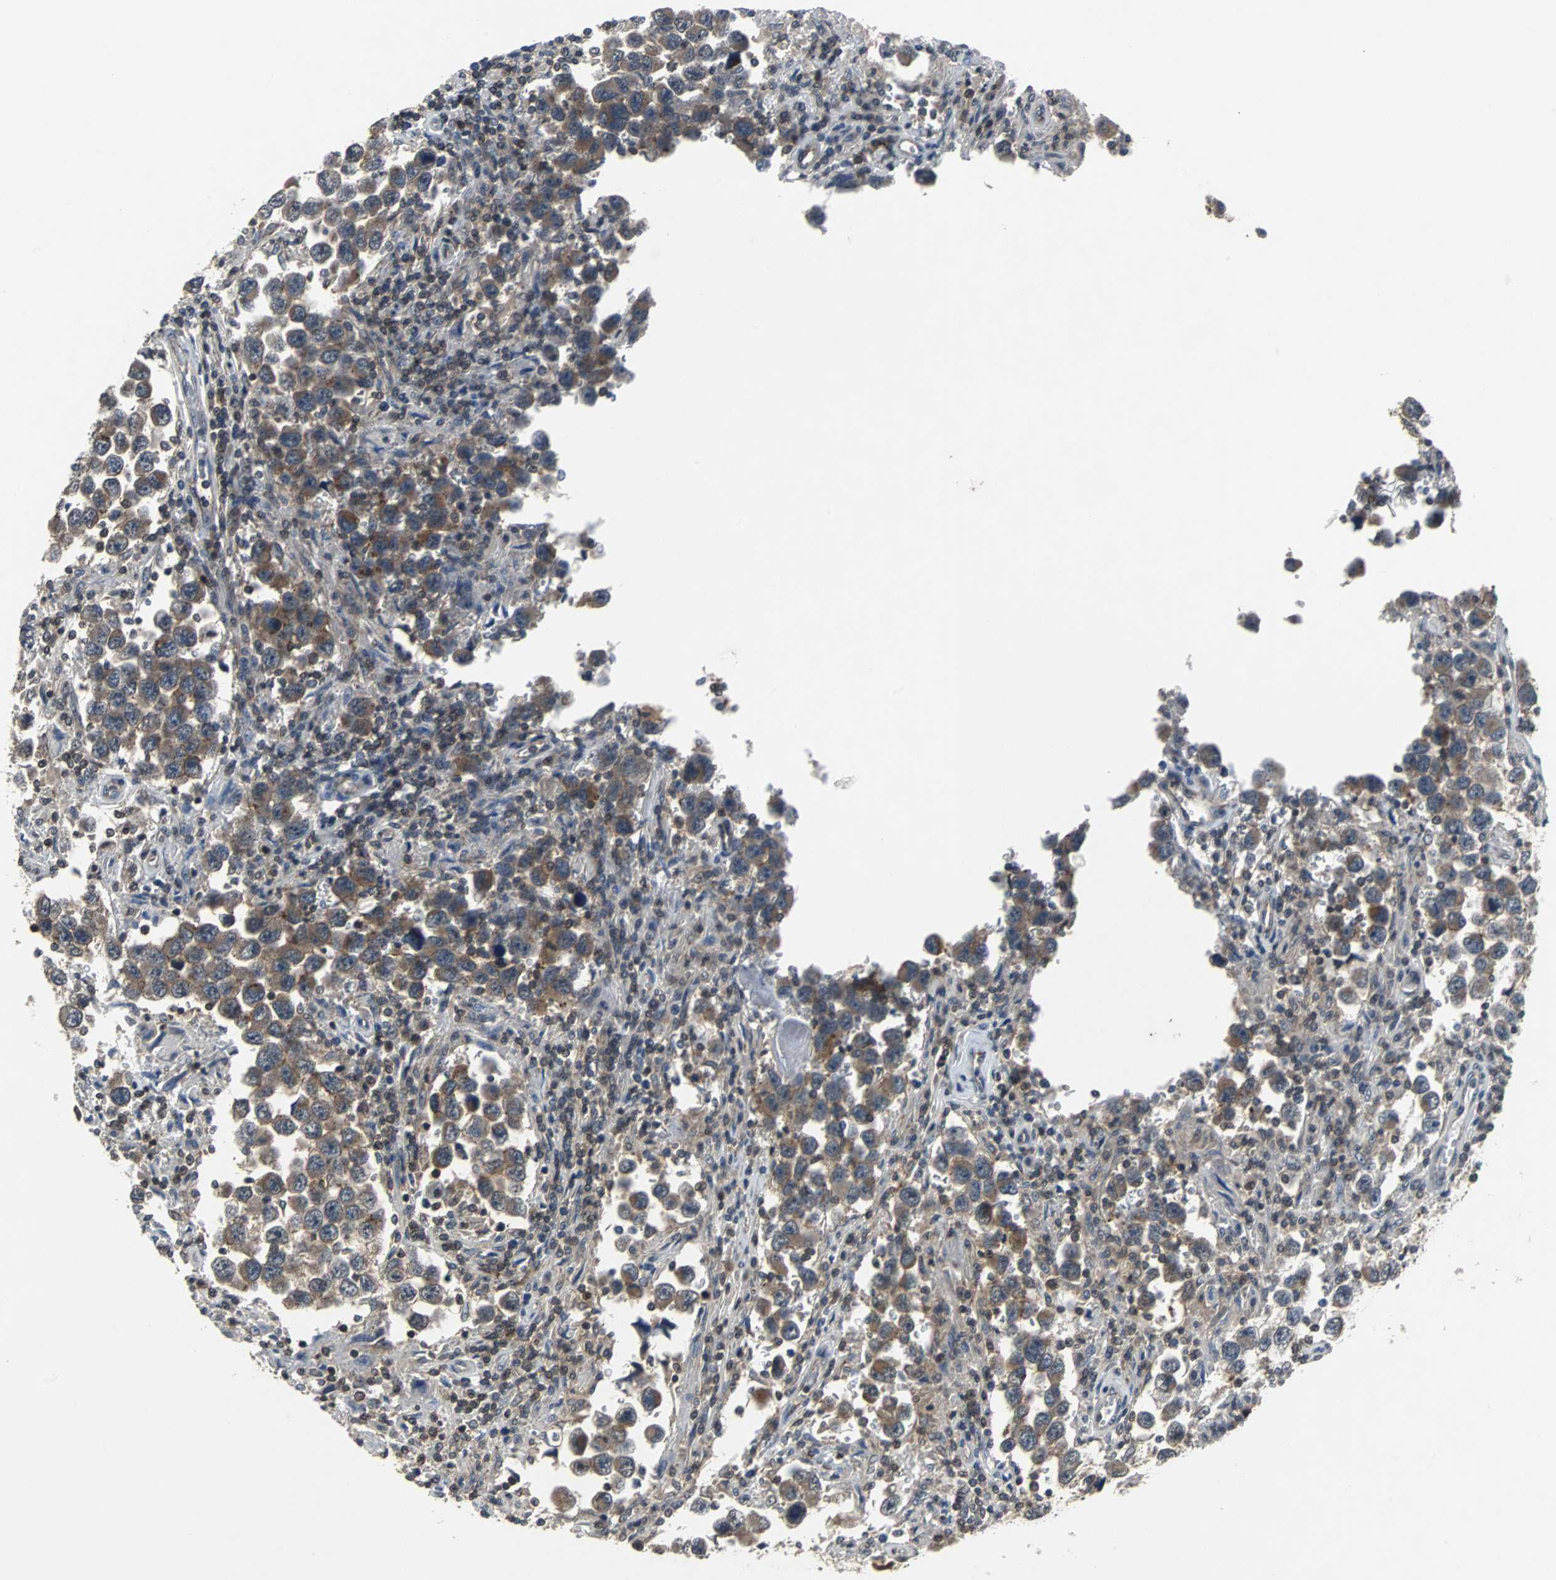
{"staining": {"intensity": "moderate", "quantity": ">75%", "location": "cytoplasmic/membranous"}, "tissue": "testis cancer", "cell_type": "Tumor cells", "image_type": "cancer", "snomed": [{"axis": "morphology", "description": "Carcinoma, Embryonal, NOS"}, {"axis": "topography", "description": "Testis"}], "caption": "The histopathology image exhibits staining of testis cancer, revealing moderate cytoplasmic/membranous protein staining (brown color) within tumor cells.", "gene": "LSR", "patient": {"sex": "male", "age": 21}}